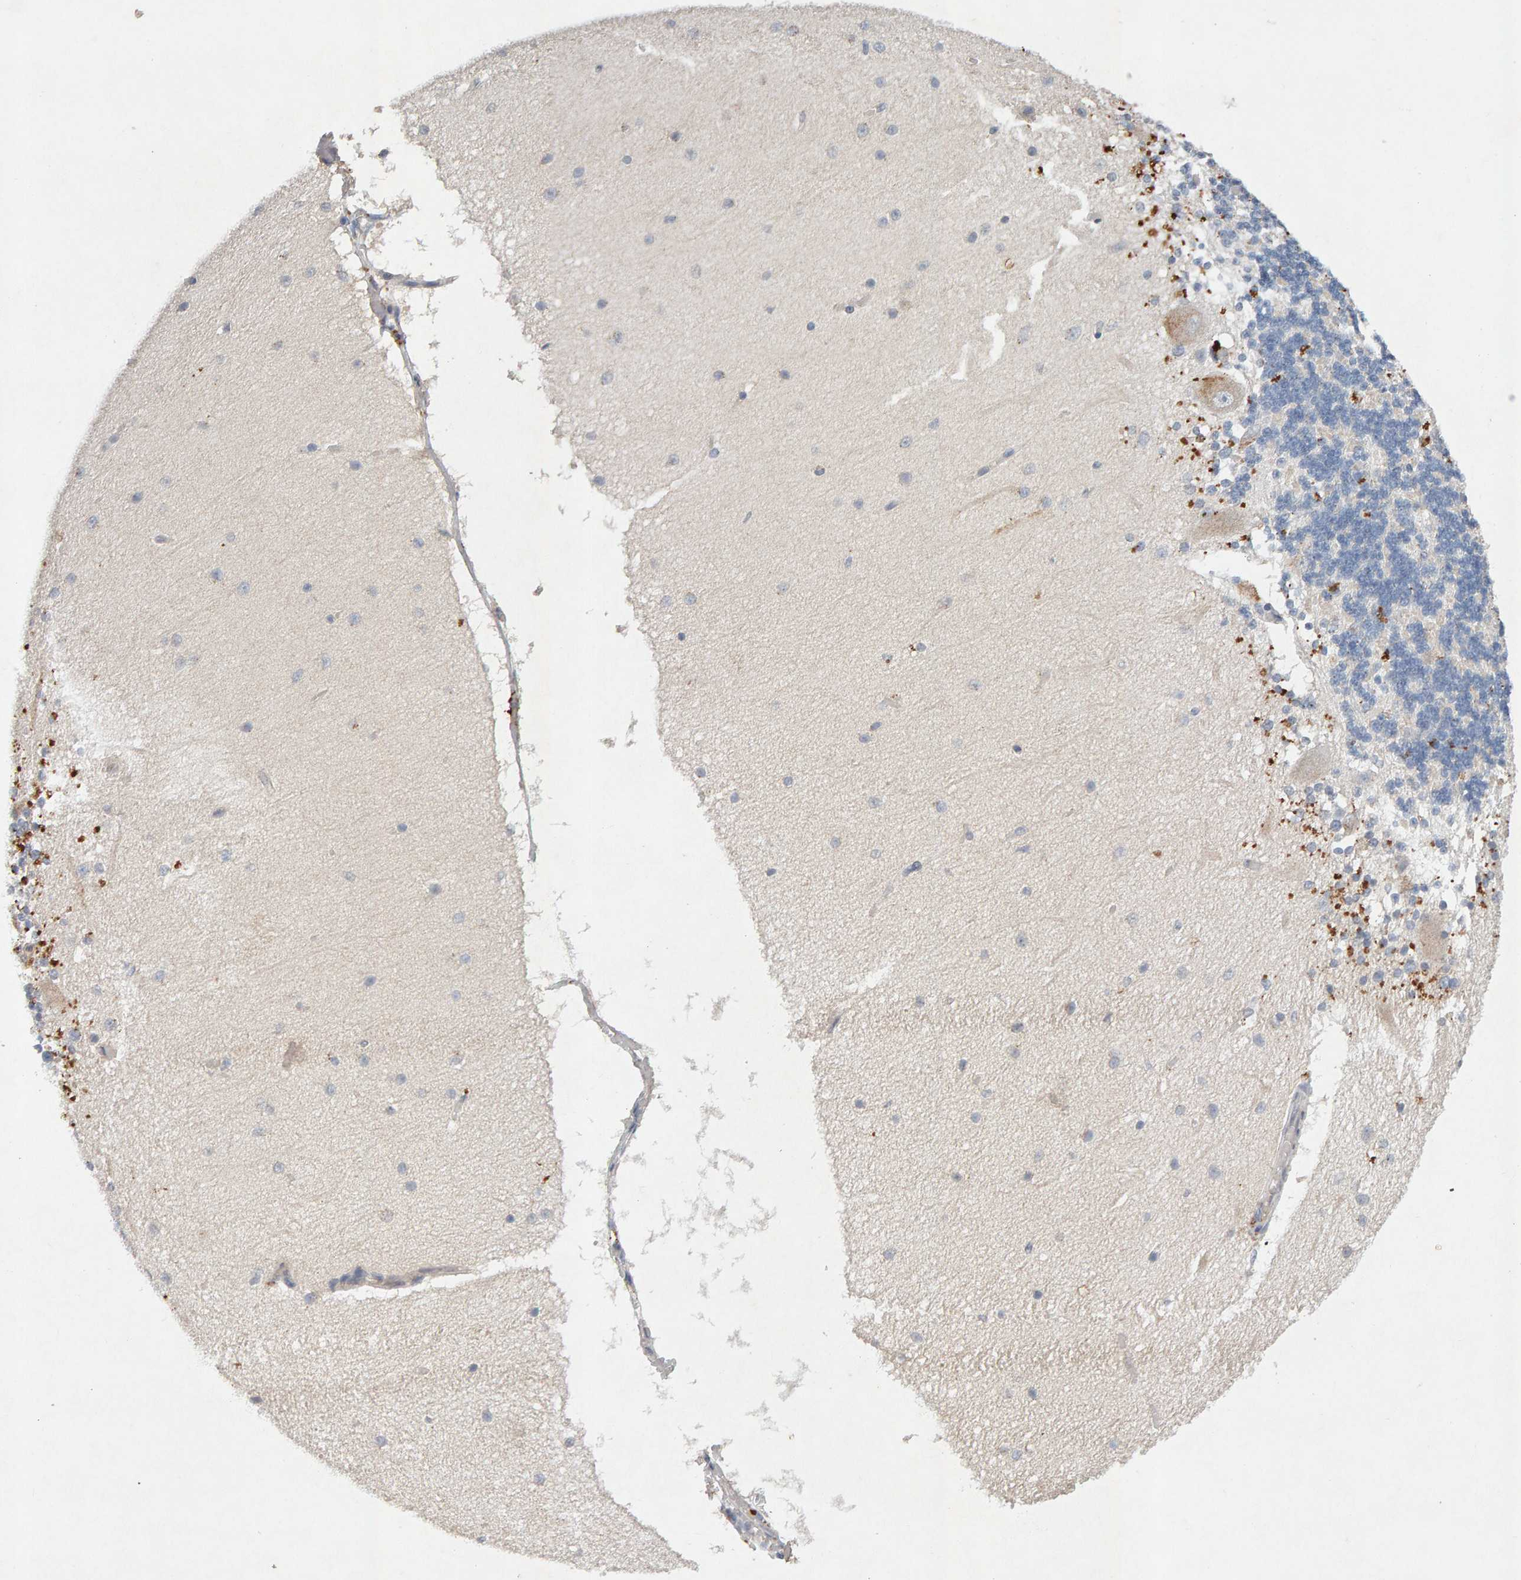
{"staining": {"intensity": "negative", "quantity": "none", "location": "none"}, "tissue": "cerebellum", "cell_type": "Cells in granular layer", "image_type": "normal", "snomed": [{"axis": "morphology", "description": "Normal tissue, NOS"}, {"axis": "topography", "description": "Cerebellum"}], "caption": "Immunohistochemical staining of normal cerebellum demonstrates no significant expression in cells in granular layer. (Immunohistochemistry (ihc), brightfield microscopy, high magnification).", "gene": "PTPRM", "patient": {"sex": "female", "age": 54}}